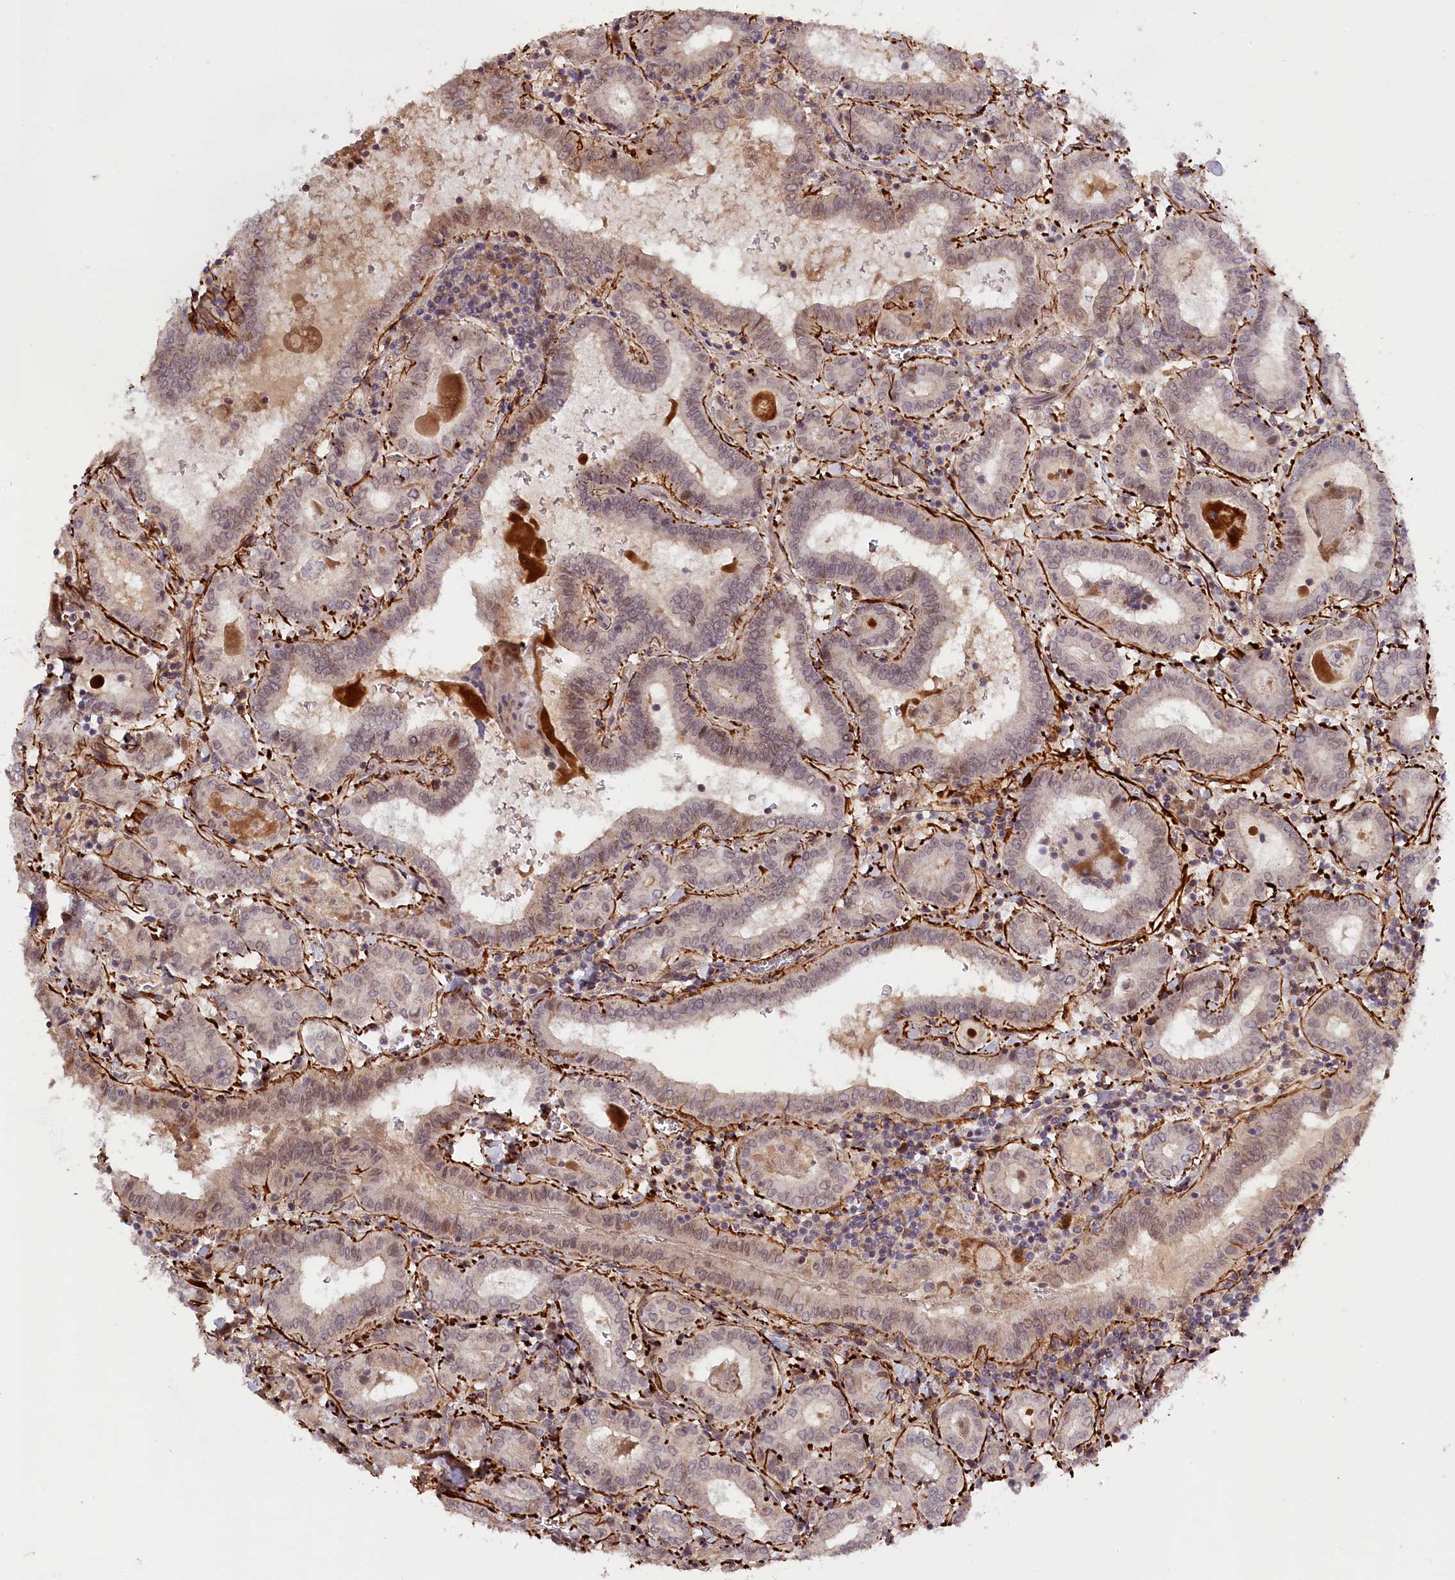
{"staining": {"intensity": "weak", "quantity": "25%-75%", "location": "nuclear"}, "tissue": "thyroid cancer", "cell_type": "Tumor cells", "image_type": "cancer", "snomed": [{"axis": "morphology", "description": "Papillary adenocarcinoma, NOS"}, {"axis": "topography", "description": "Thyroid gland"}], "caption": "DAB immunohistochemical staining of human thyroid cancer exhibits weak nuclear protein expression in approximately 25%-75% of tumor cells. The protein is stained brown, and the nuclei are stained in blue (DAB (3,3'-diaminobenzidine) IHC with brightfield microscopy, high magnification).", "gene": "ZNF480", "patient": {"sex": "female", "age": 72}}